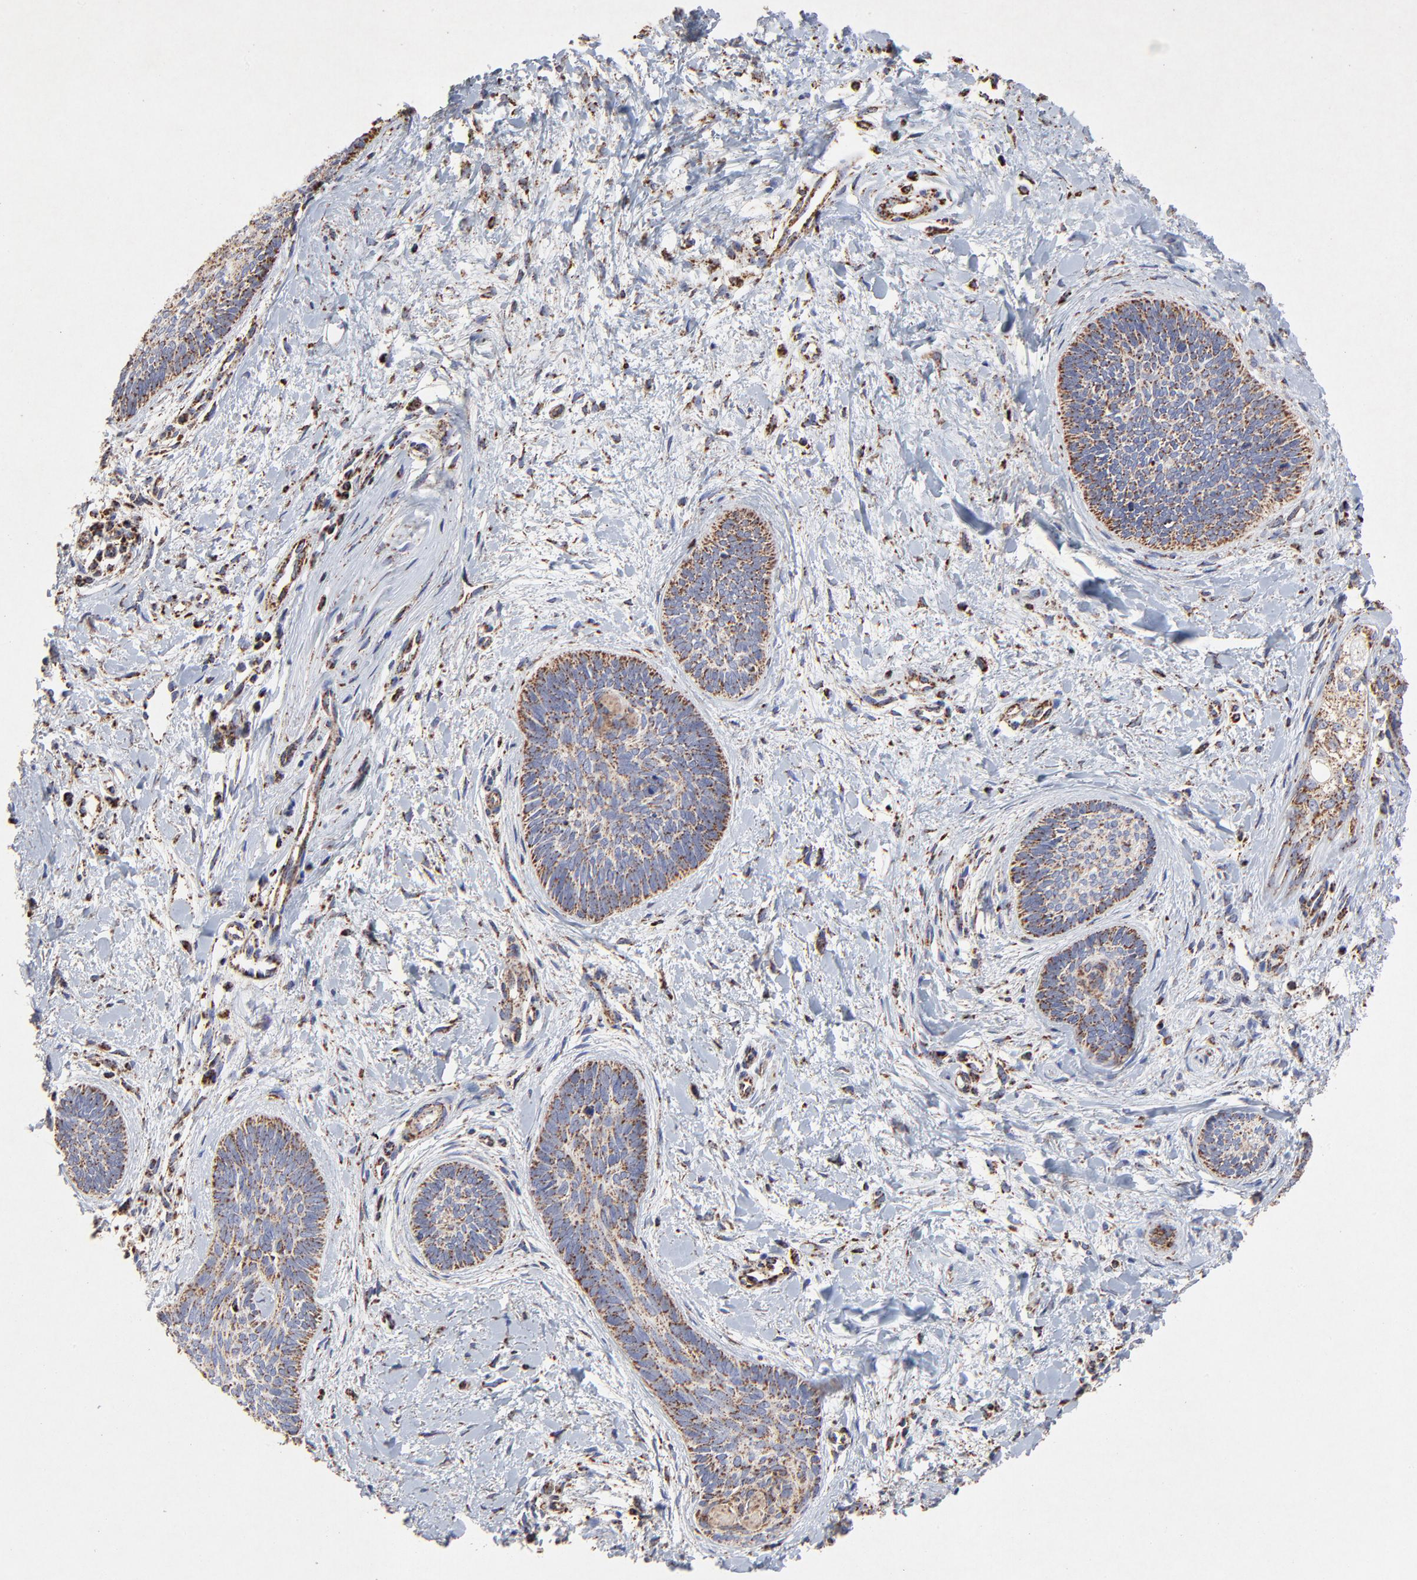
{"staining": {"intensity": "weak", "quantity": ">75%", "location": "cytoplasmic/membranous"}, "tissue": "skin cancer", "cell_type": "Tumor cells", "image_type": "cancer", "snomed": [{"axis": "morphology", "description": "Basal cell carcinoma"}, {"axis": "topography", "description": "Skin"}], "caption": "Immunohistochemistry (IHC) histopathology image of skin cancer stained for a protein (brown), which shows low levels of weak cytoplasmic/membranous positivity in approximately >75% of tumor cells.", "gene": "SSBP1", "patient": {"sex": "female", "age": 81}}